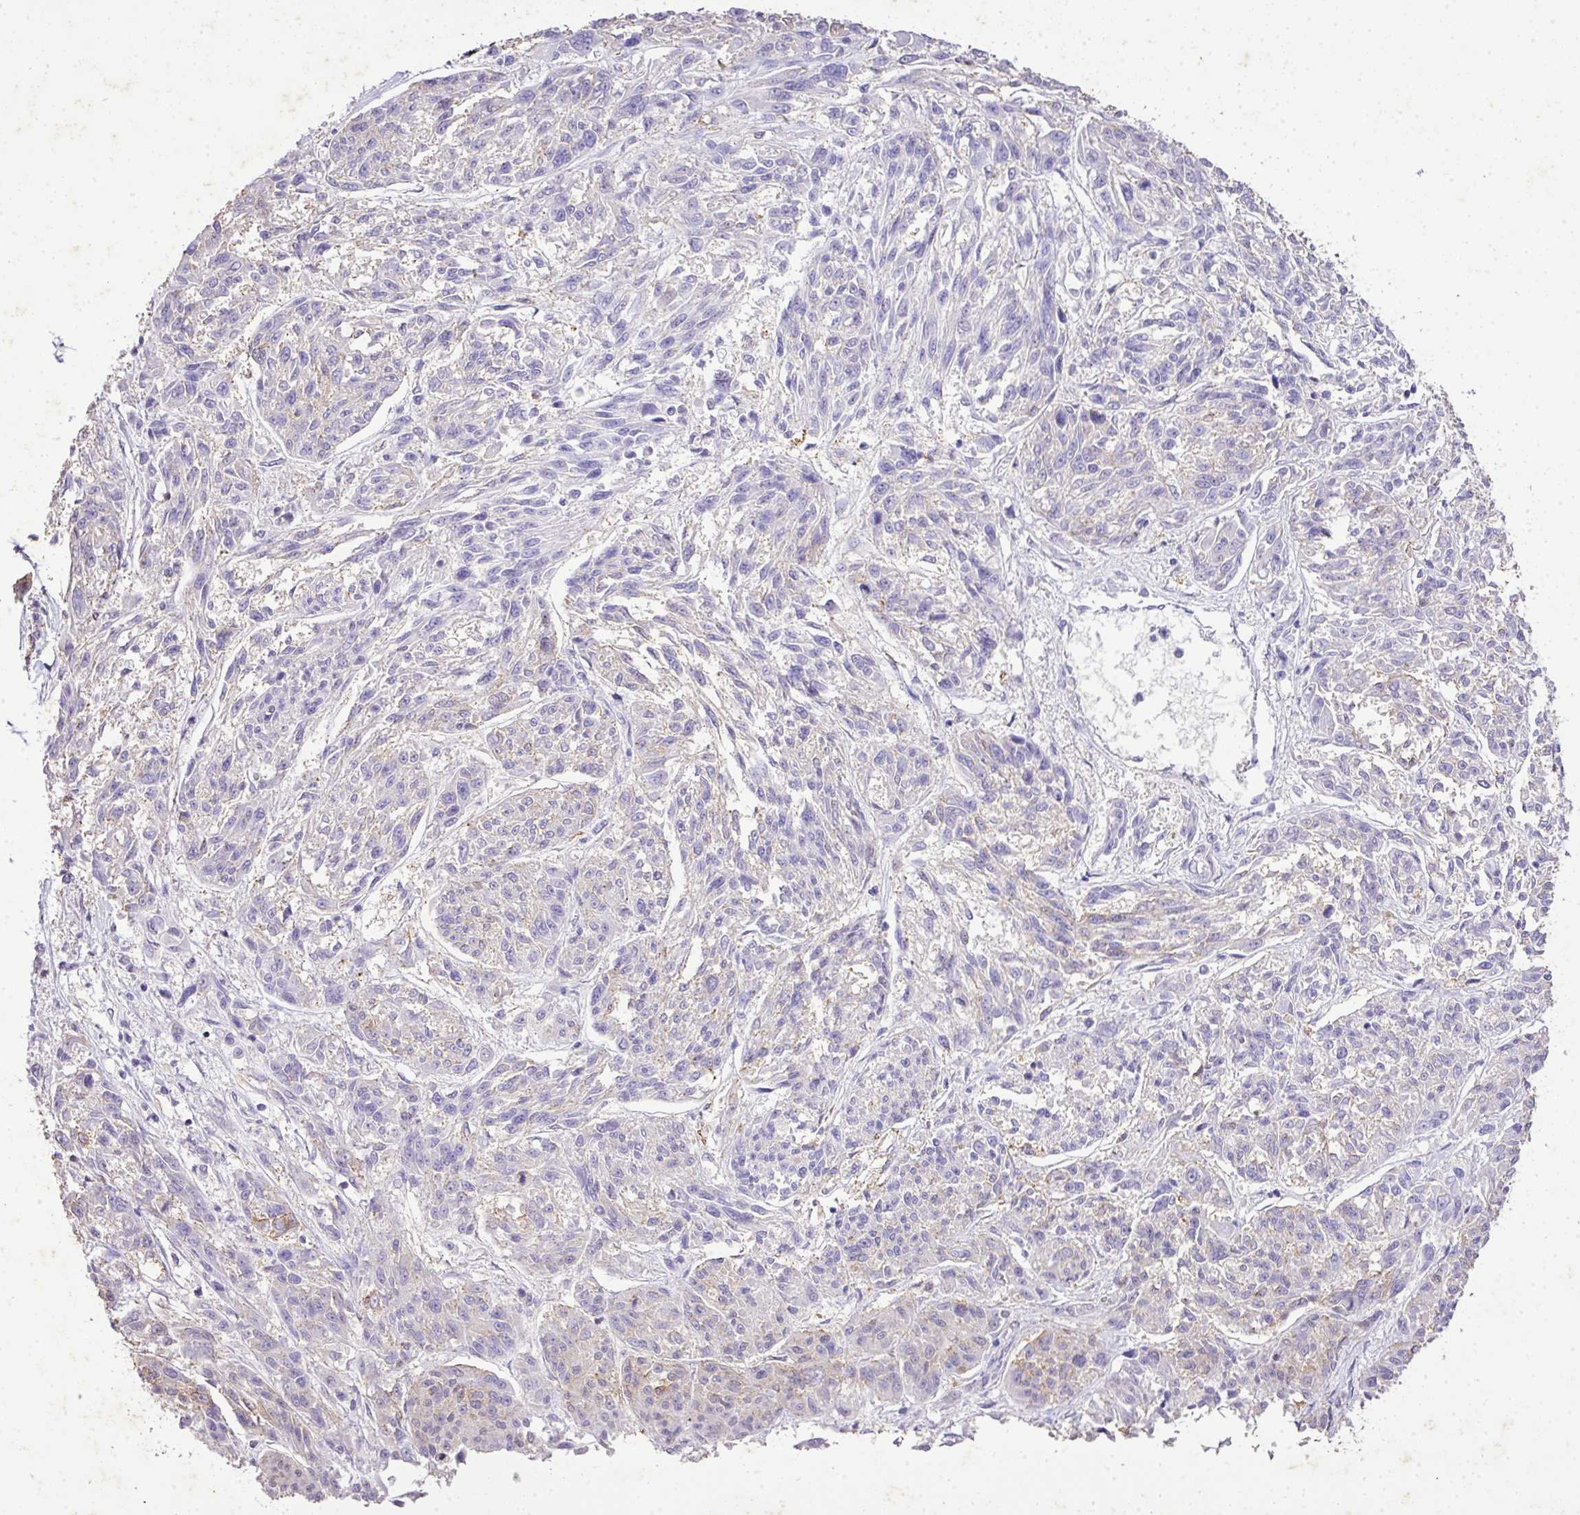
{"staining": {"intensity": "negative", "quantity": "none", "location": "none"}, "tissue": "melanoma", "cell_type": "Tumor cells", "image_type": "cancer", "snomed": [{"axis": "morphology", "description": "Malignant melanoma, NOS"}, {"axis": "topography", "description": "Skin"}], "caption": "Immunohistochemistry (IHC) photomicrograph of human melanoma stained for a protein (brown), which shows no positivity in tumor cells.", "gene": "KCNJ11", "patient": {"sex": "male", "age": 53}}